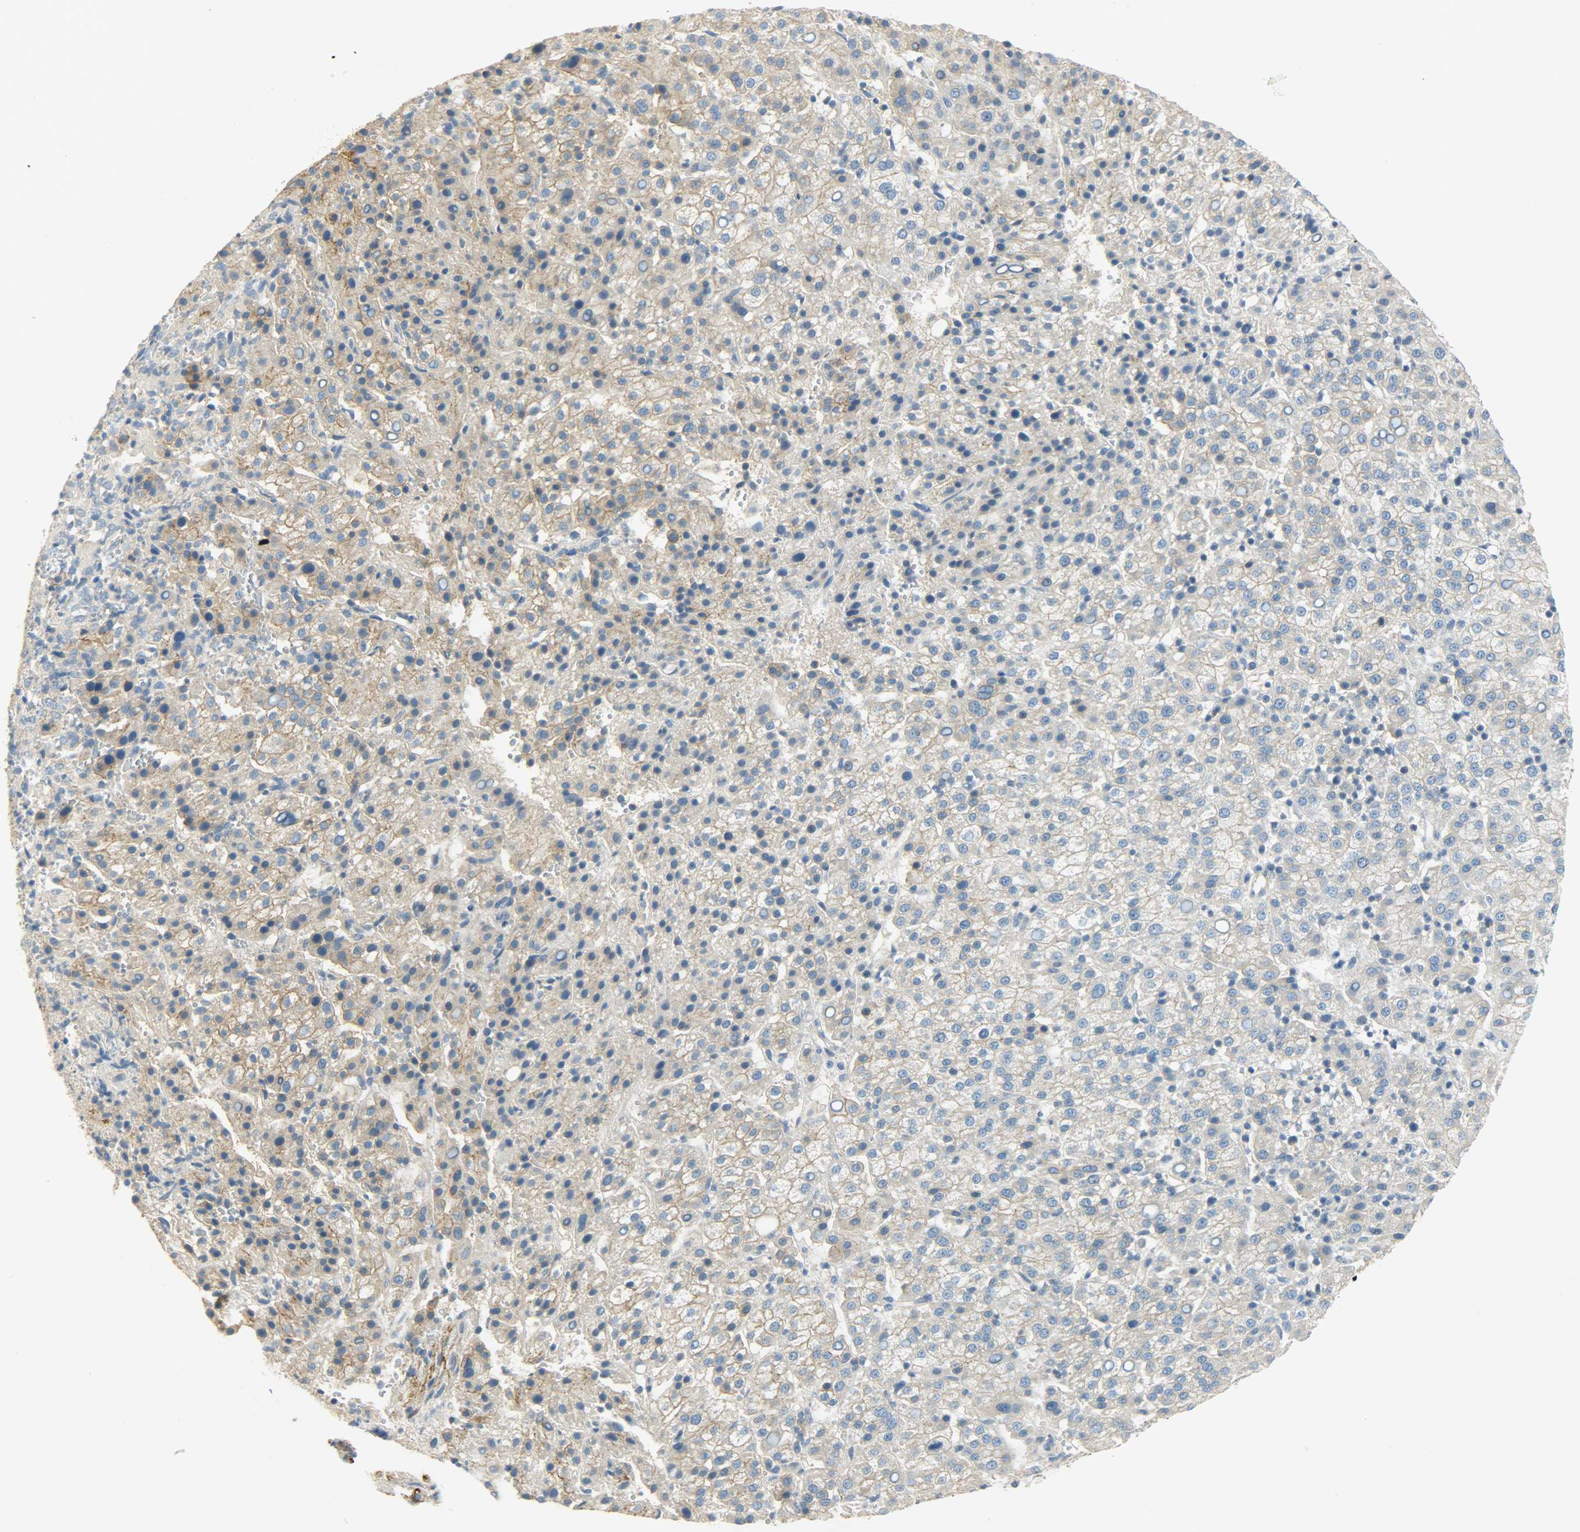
{"staining": {"intensity": "moderate", "quantity": ">75%", "location": "cytoplasmic/membranous"}, "tissue": "liver cancer", "cell_type": "Tumor cells", "image_type": "cancer", "snomed": [{"axis": "morphology", "description": "Carcinoma, Hepatocellular, NOS"}, {"axis": "topography", "description": "Liver"}], "caption": "Moderate cytoplasmic/membranous expression is identified in approximately >75% of tumor cells in liver cancer.", "gene": "DSG2", "patient": {"sex": "female", "age": 58}}